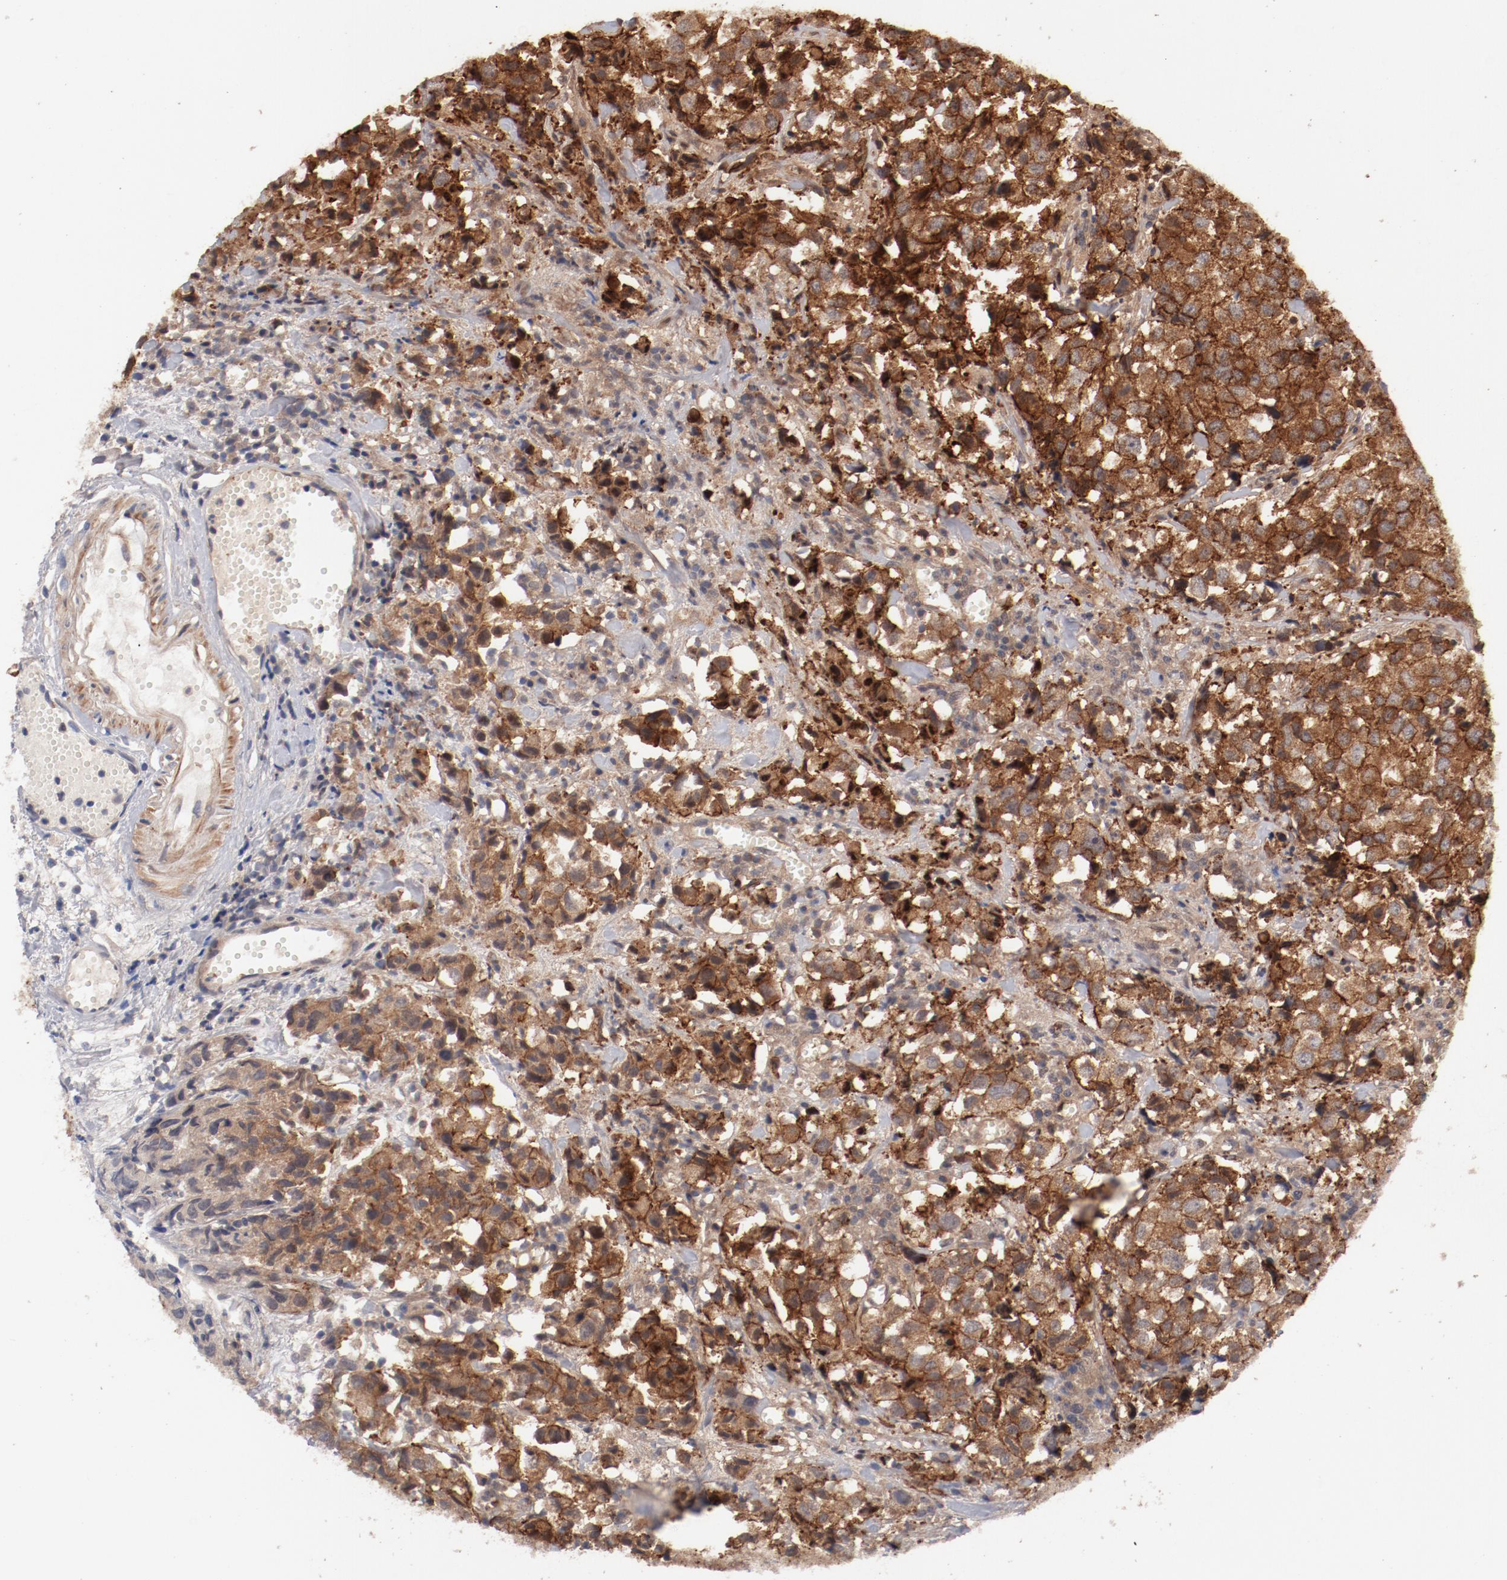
{"staining": {"intensity": "moderate", "quantity": ">75%", "location": "cytoplasmic/membranous"}, "tissue": "urothelial cancer", "cell_type": "Tumor cells", "image_type": "cancer", "snomed": [{"axis": "morphology", "description": "Urothelial carcinoma, High grade"}, {"axis": "topography", "description": "Urinary bladder"}], "caption": "High-grade urothelial carcinoma stained with a protein marker reveals moderate staining in tumor cells.", "gene": "GUF1", "patient": {"sex": "female", "age": 75}}